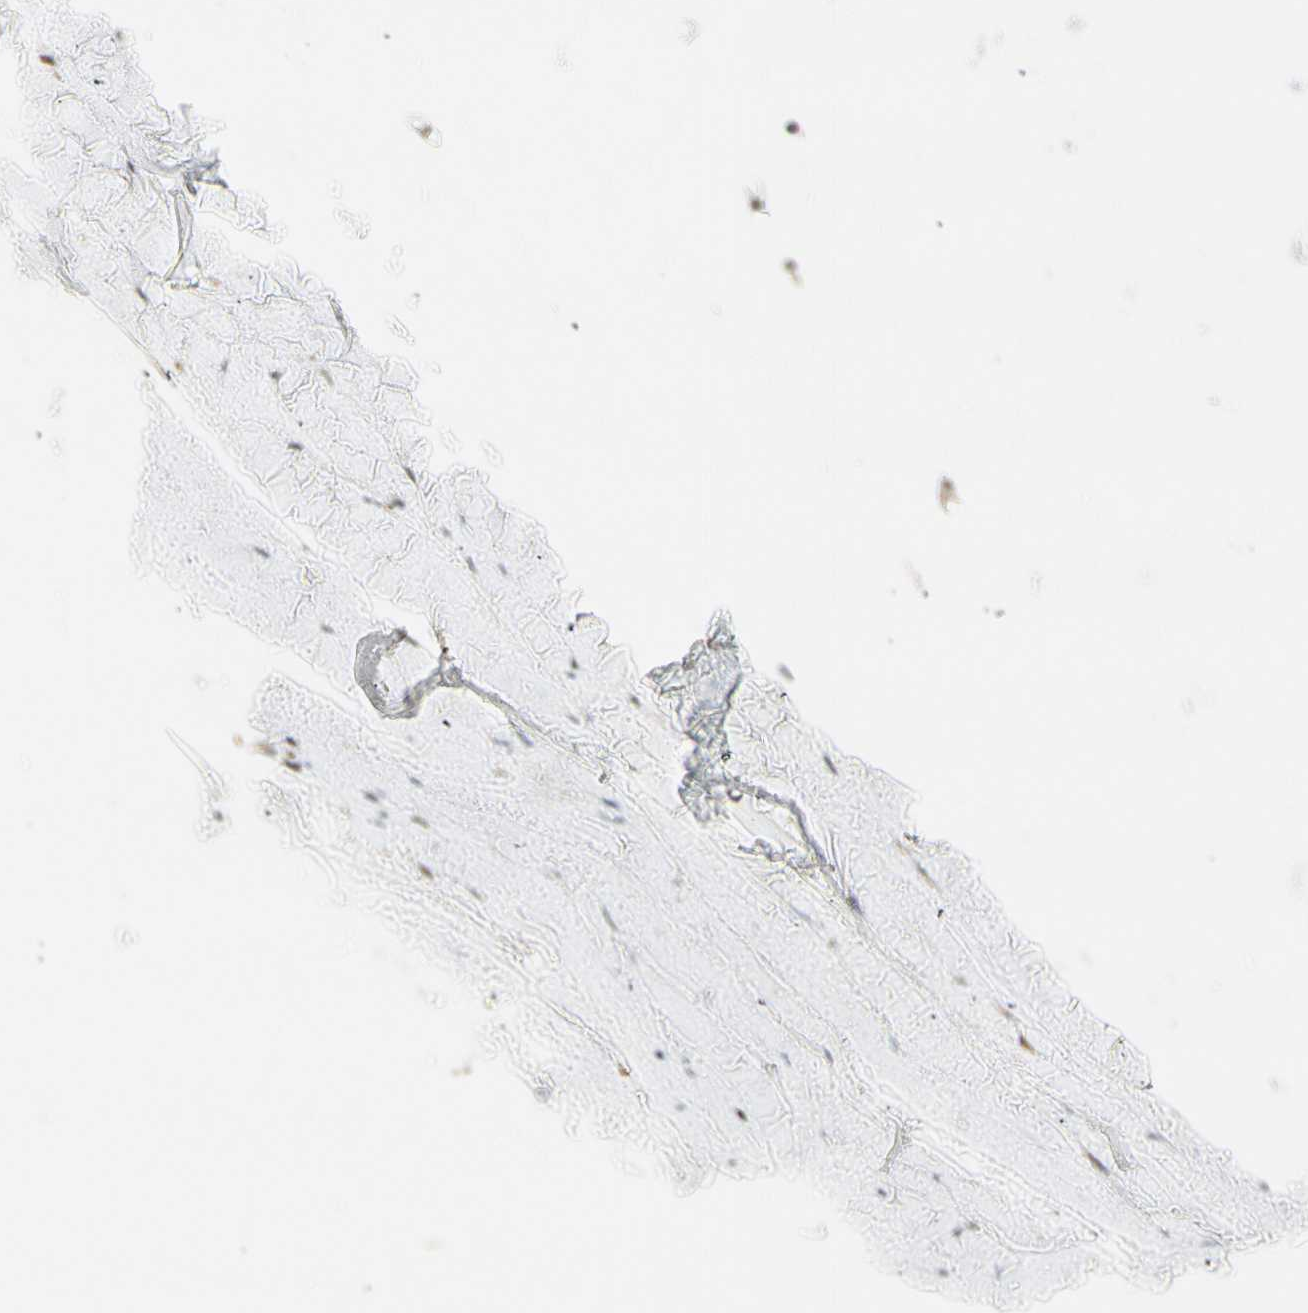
{"staining": {"intensity": "weak", "quantity": "25%-75%", "location": "cytoplasmic/membranous"}, "tissue": "adipose tissue", "cell_type": "Adipocytes", "image_type": "normal", "snomed": [{"axis": "morphology", "description": "Normal tissue, NOS"}, {"axis": "topography", "description": "Bronchus"}], "caption": "Approximately 25%-75% of adipocytes in benign human adipose tissue show weak cytoplasmic/membranous protein staining as visualized by brown immunohistochemical staining.", "gene": "SVBP", "patient": {"sex": "female", "age": 73}}